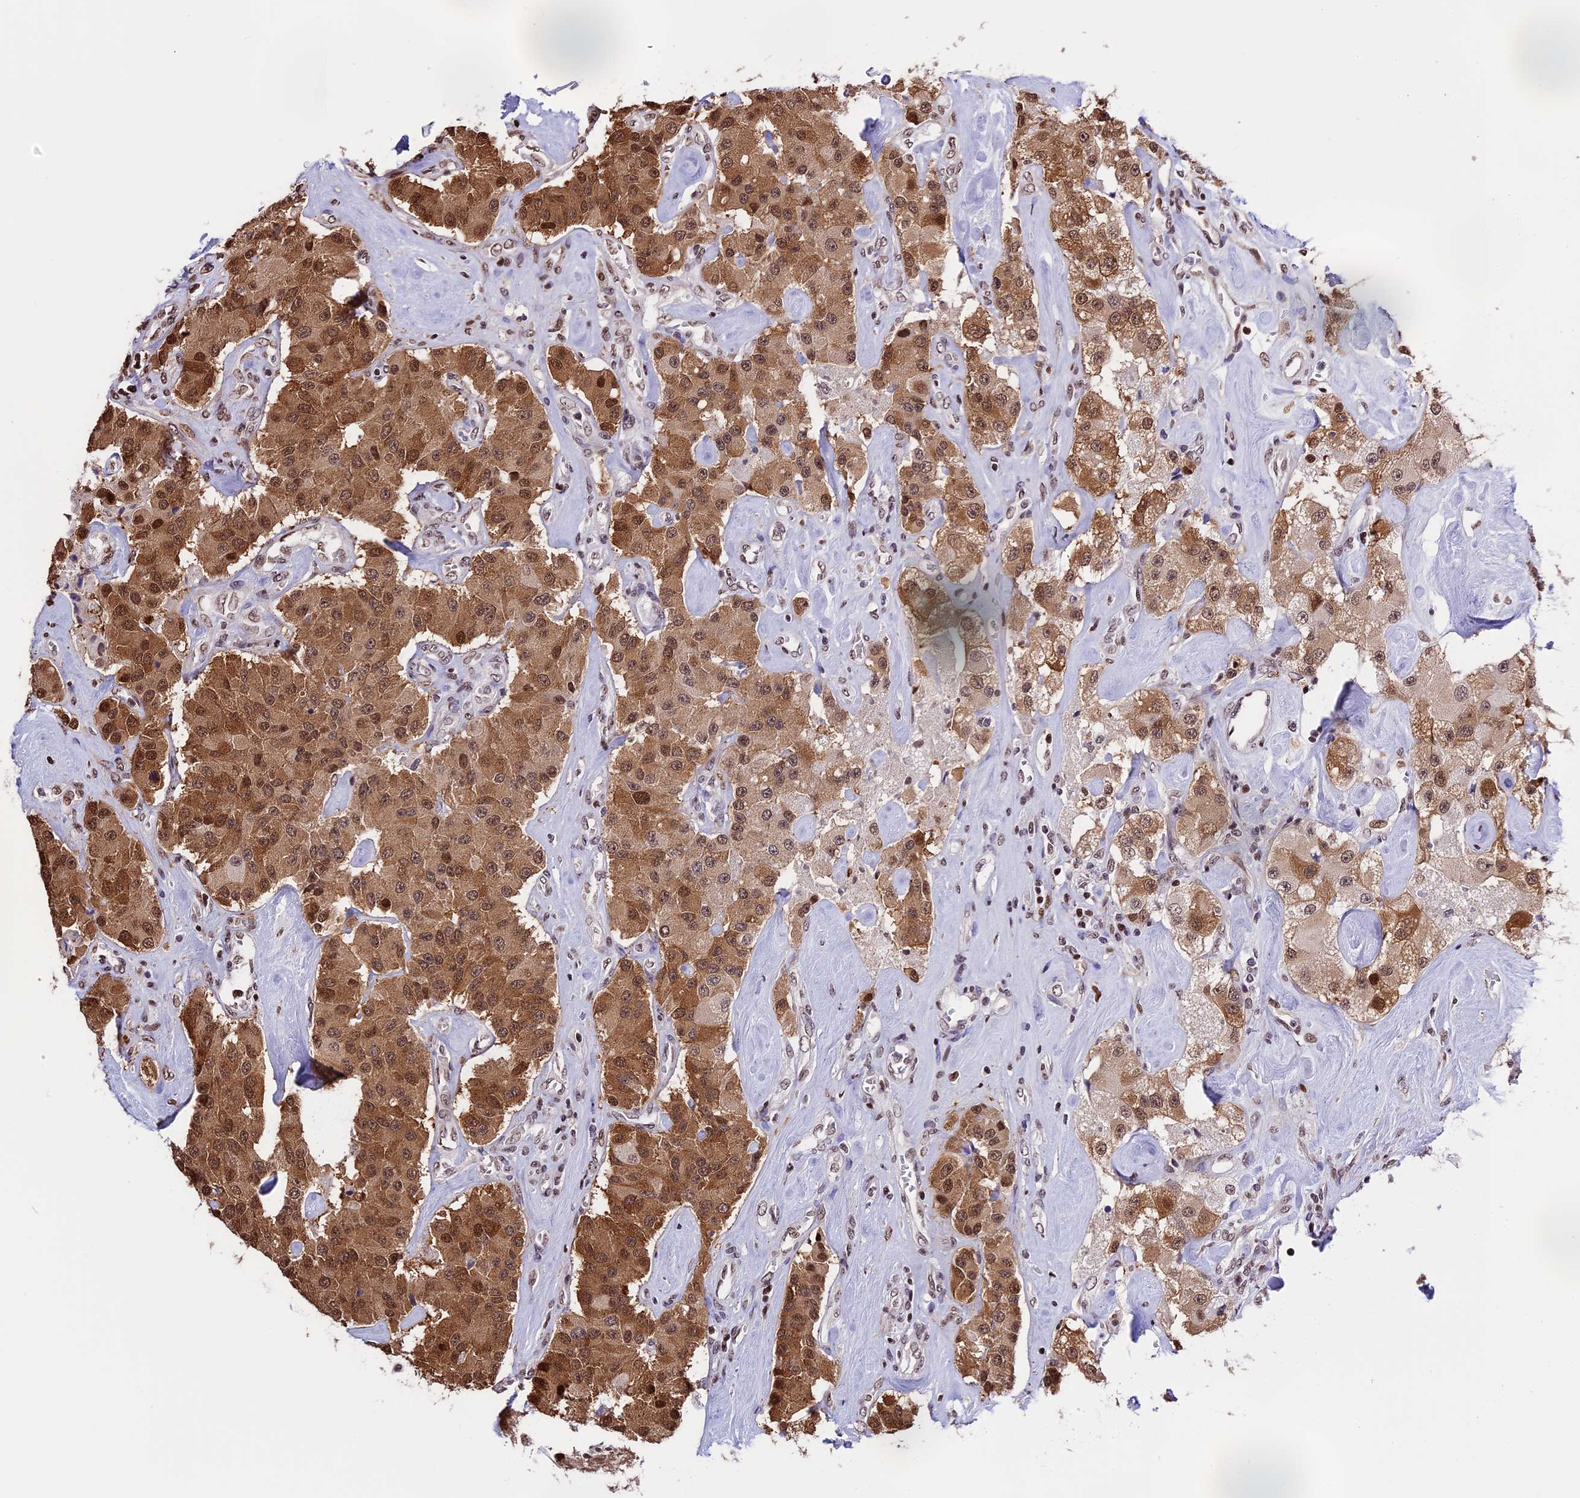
{"staining": {"intensity": "moderate", "quantity": ">75%", "location": "cytoplasmic/membranous,nuclear"}, "tissue": "carcinoid", "cell_type": "Tumor cells", "image_type": "cancer", "snomed": [{"axis": "morphology", "description": "Carcinoid, malignant, NOS"}, {"axis": "topography", "description": "Pancreas"}], "caption": "Brown immunohistochemical staining in carcinoid displays moderate cytoplasmic/membranous and nuclear staining in approximately >75% of tumor cells.", "gene": "POLR3E", "patient": {"sex": "male", "age": 41}}